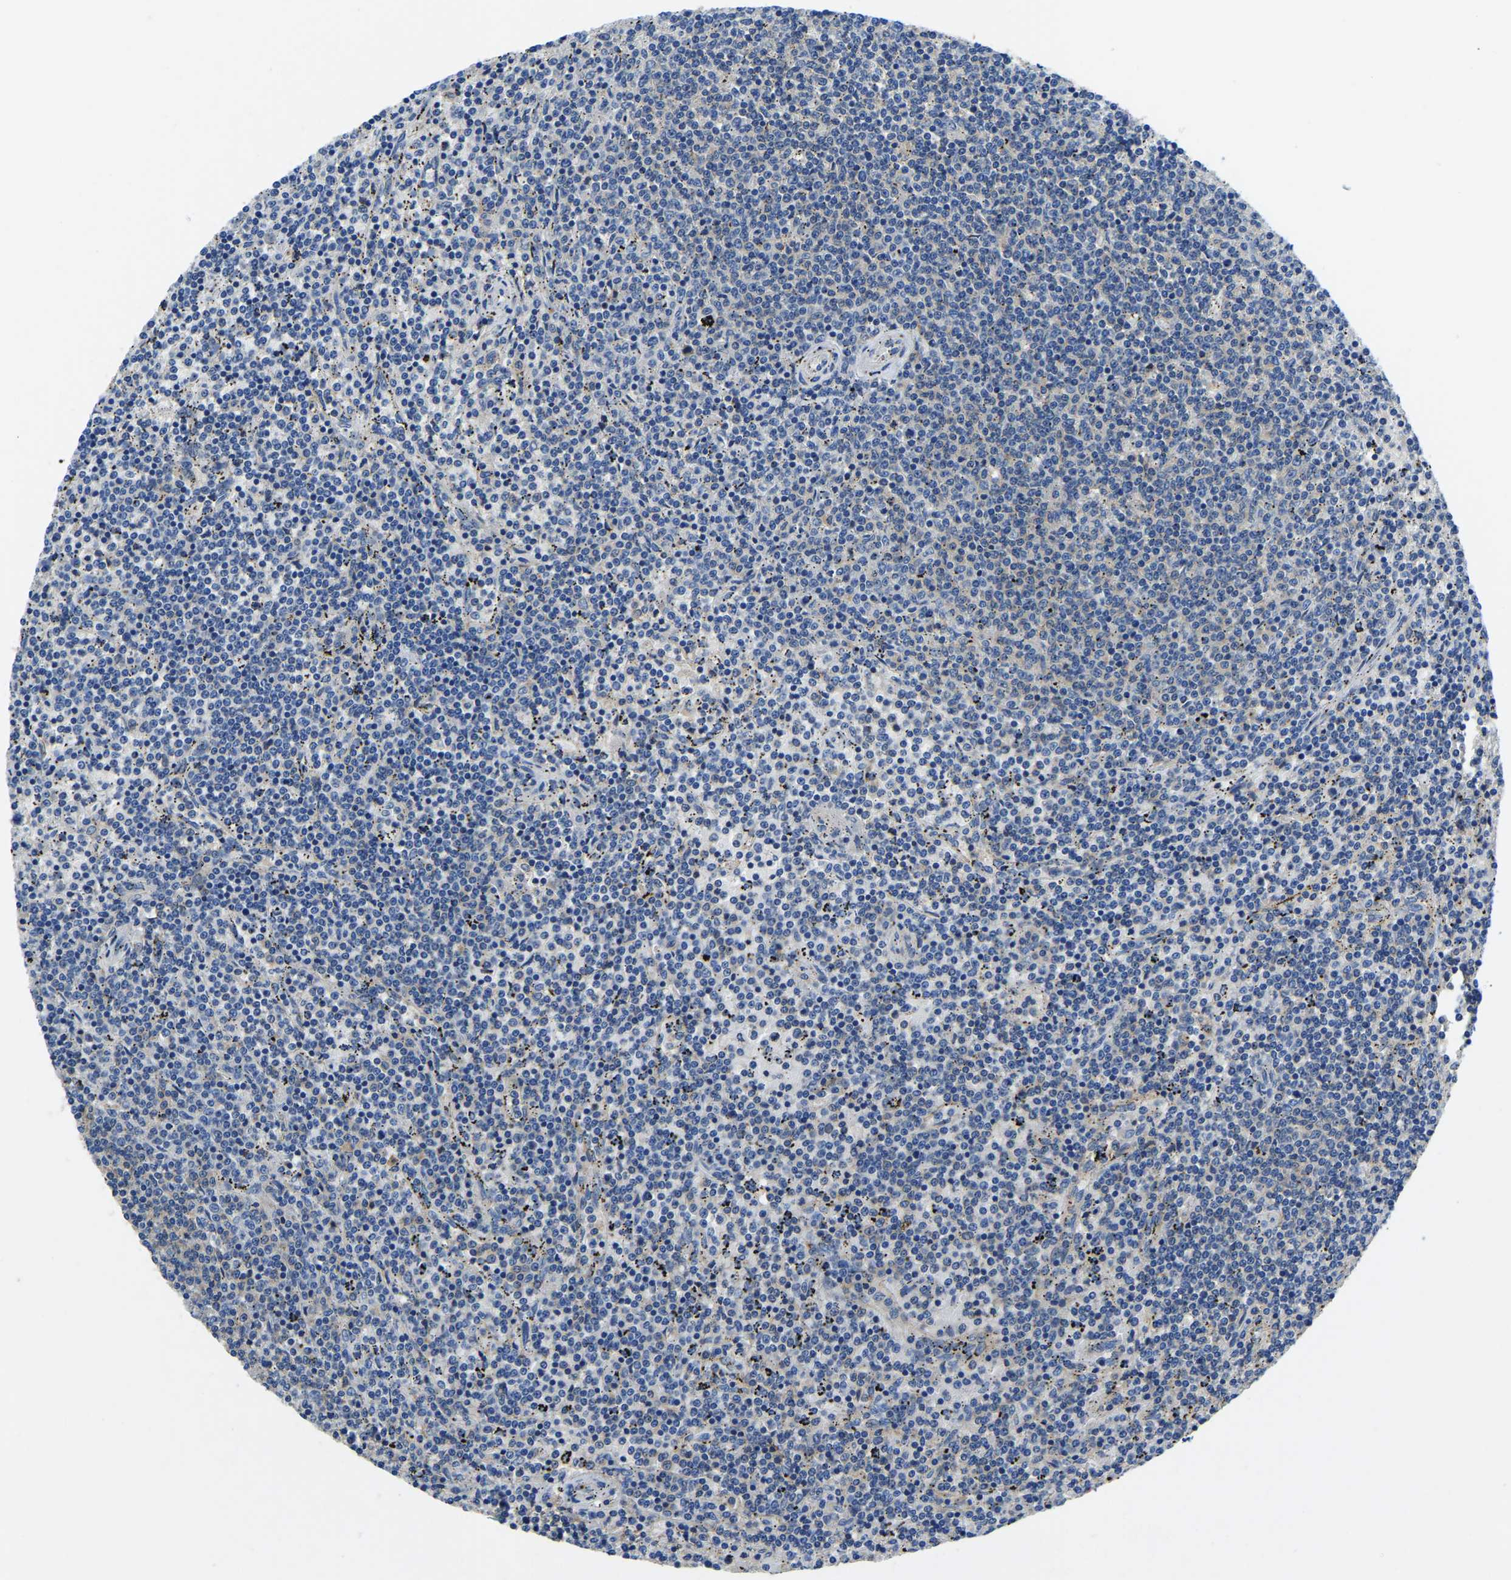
{"staining": {"intensity": "negative", "quantity": "none", "location": "none"}, "tissue": "lymphoma", "cell_type": "Tumor cells", "image_type": "cancer", "snomed": [{"axis": "morphology", "description": "Malignant lymphoma, non-Hodgkin's type, Low grade"}, {"axis": "topography", "description": "Spleen"}], "caption": "This is a histopathology image of IHC staining of lymphoma, which shows no positivity in tumor cells.", "gene": "STAT2", "patient": {"sex": "female", "age": 50}}